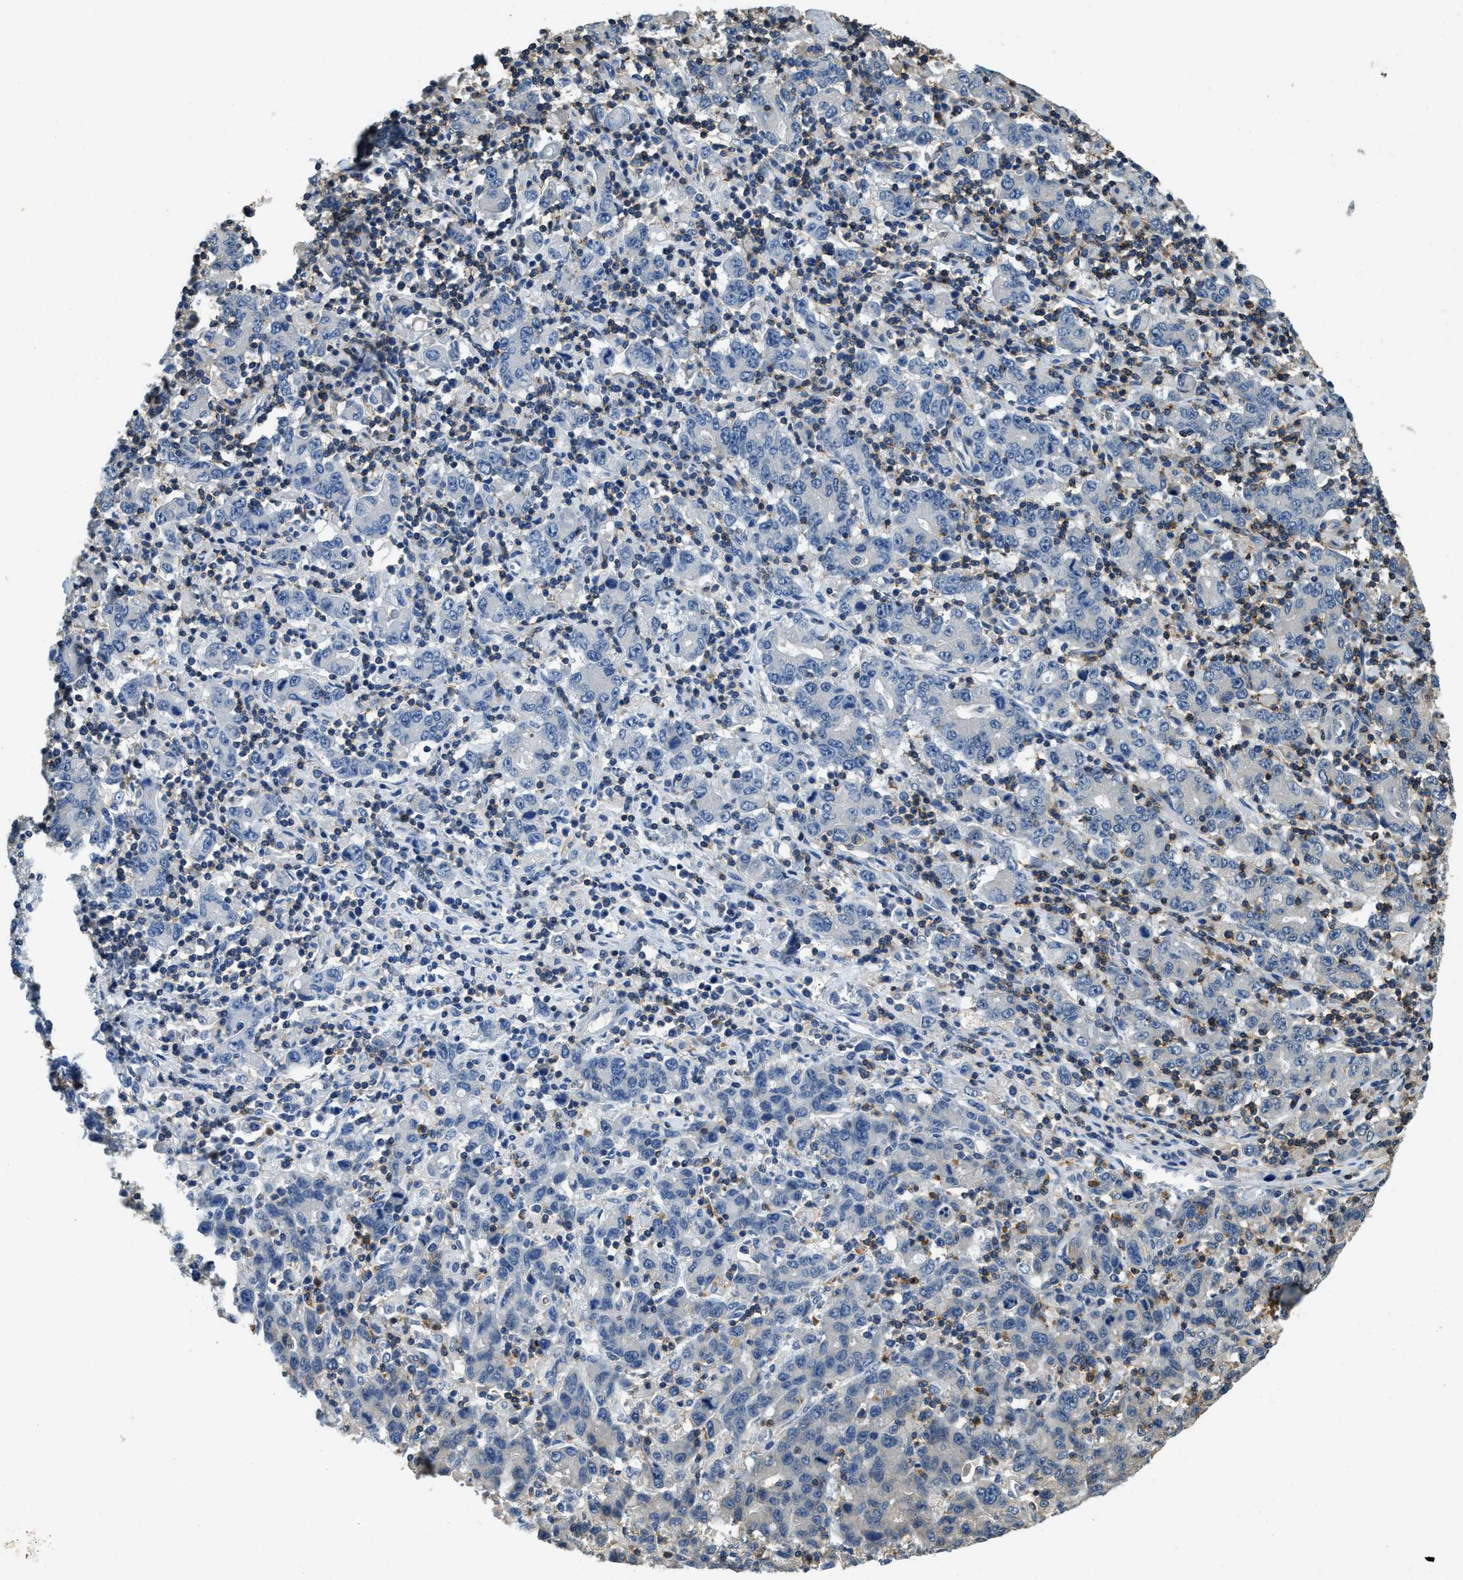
{"staining": {"intensity": "weak", "quantity": "<25%", "location": "cytoplasmic/membranous"}, "tissue": "stomach cancer", "cell_type": "Tumor cells", "image_type": "cancer", "snomed": [{"axis": "morphology", "description": "Adenocarcinoma, NOS"}, {"axis": "topography", "description": "Stomach, upper"}], "caption": "Human stomach cancer stained for a protein using IHC exhibits no expression in tumor cells.", "gene": "ATP8B1", "patient": {"sex": "male", "age": 69}}